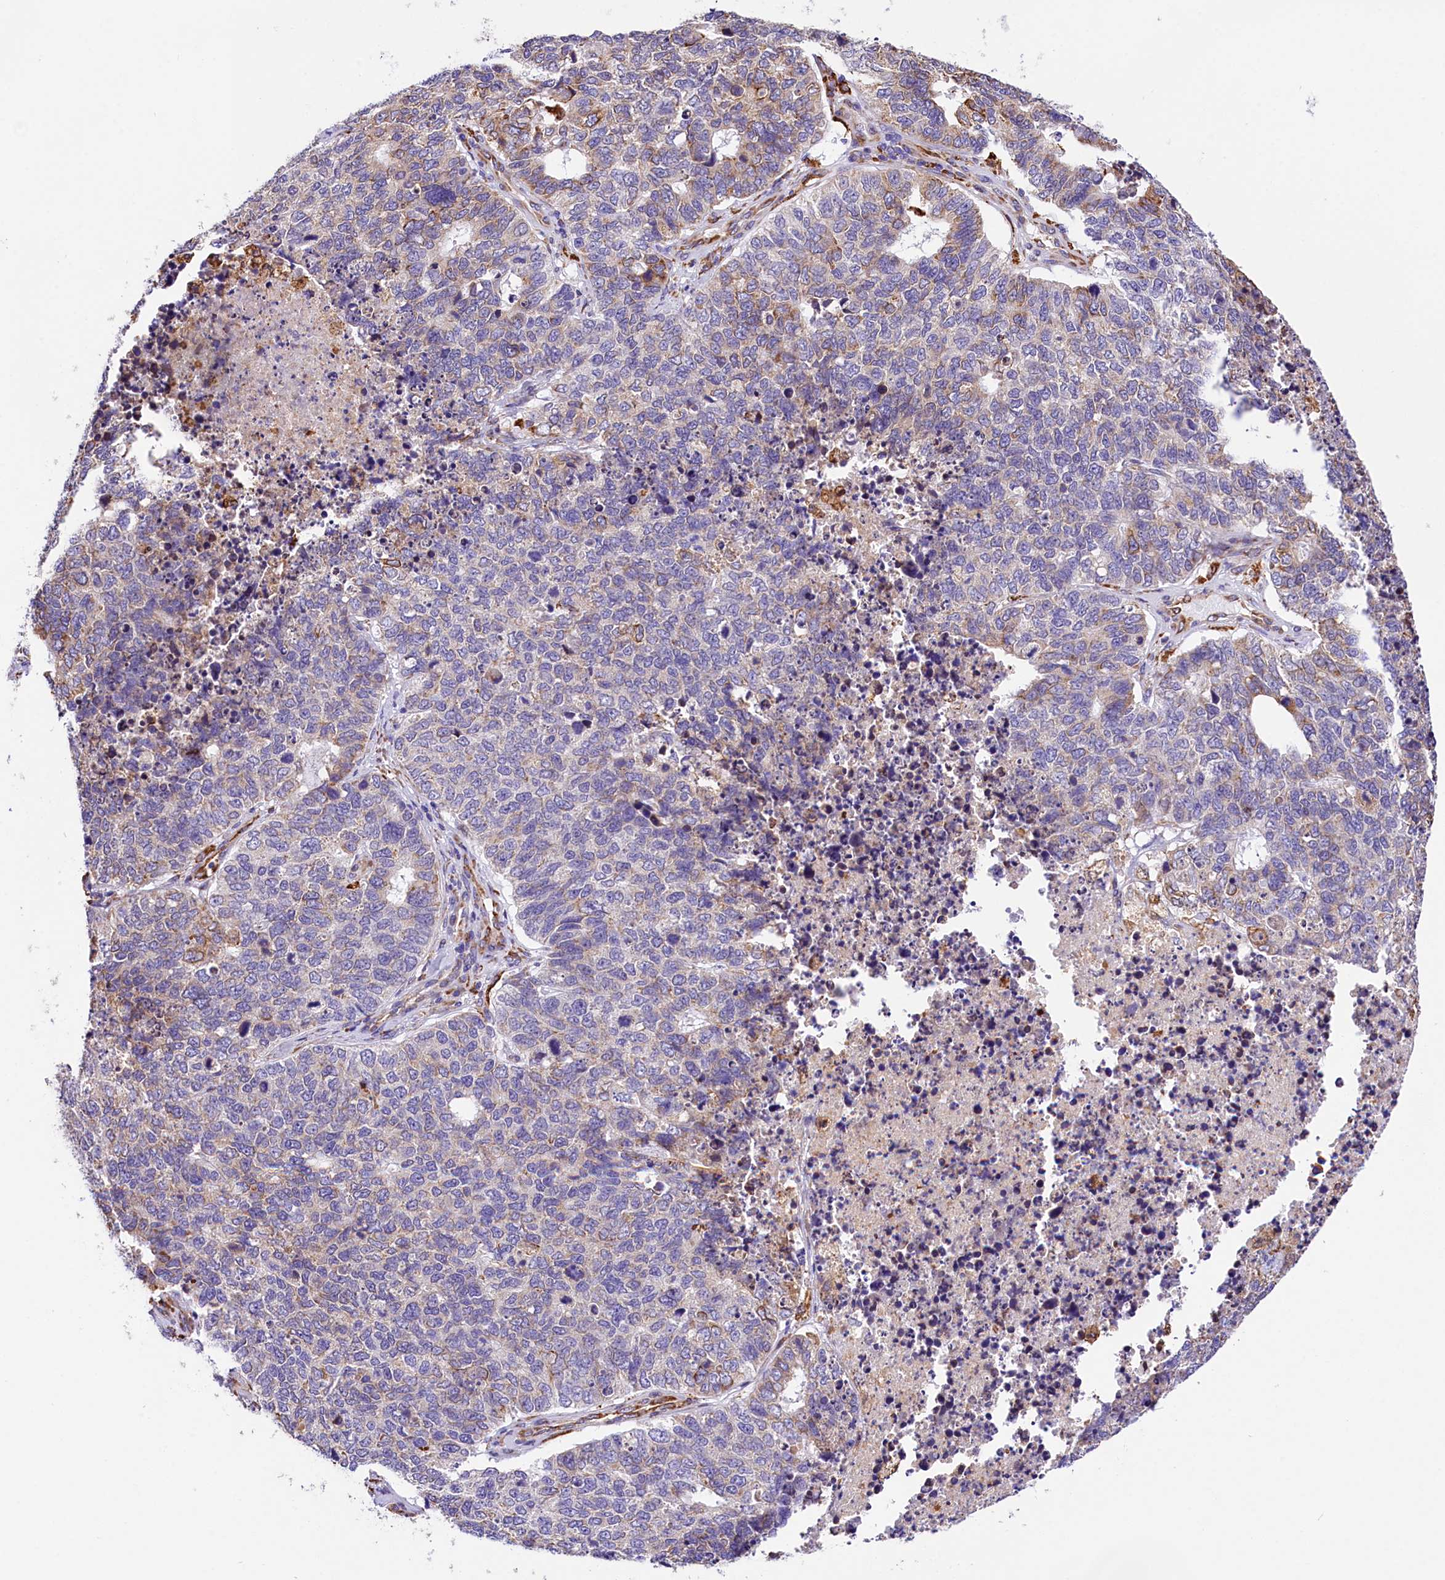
{"staining": {"intensity": "negative", "quantity": "none", "location": "none"}, "tissue": "cervical cancer", "cell_type": "Tumor cells", "image_type": "cancer", "snomed": [{"axis": "morphology", "description": "Squamous cell carcinoma, NOS"}, {"axis": "topography", "description": "Cervix"}], "caption": "Immunohistochemical staining of squamous cell carcinoma (cervical) shows no significant expression in tumor cells.", "gene": "ITGA1", "patient": {"sex": "female", "age": 63}}